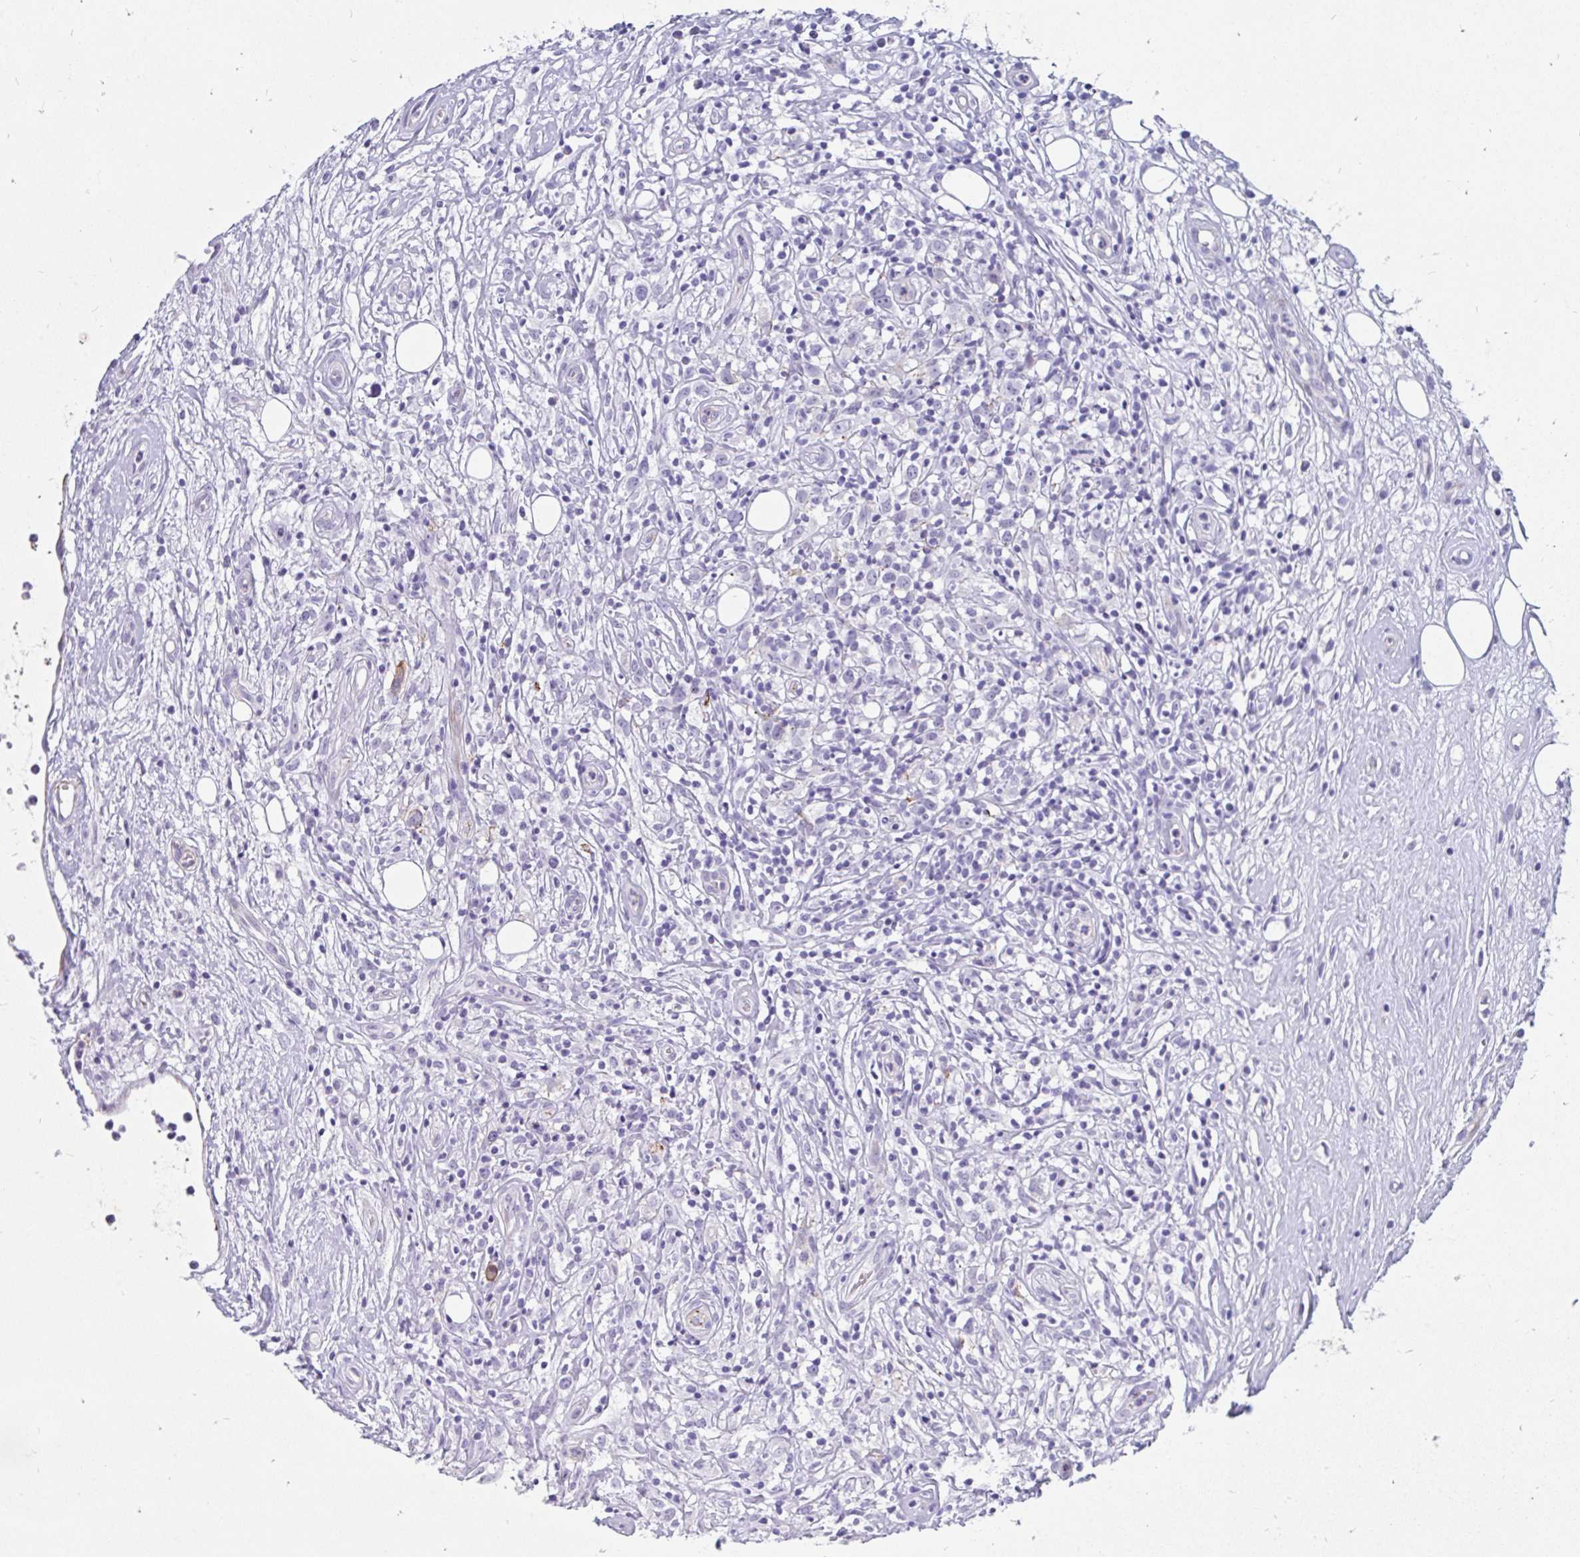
{"staining": {"intensity": "negative", "quantity": "none", "location": "none"}, "tissue": "lymphoma", "cell_type": "Tumor cells", "image_type": "cancer", "snomed": [{"axis": "morphology", "description": "Hodgkin's disease, NOS"}, {"axis": "topography", "description": "No Tissue"}], "caption": "There is no significant staining in tumor cells of lymphoma. (Stains: DAB (3,3'-diaminobenzidine) IHC with hematoxylin counter stain, Microscopy: brightfield microscopy at high magnification).", "gene": "EML5", "patient": {"sex": "female", "age": 21}}